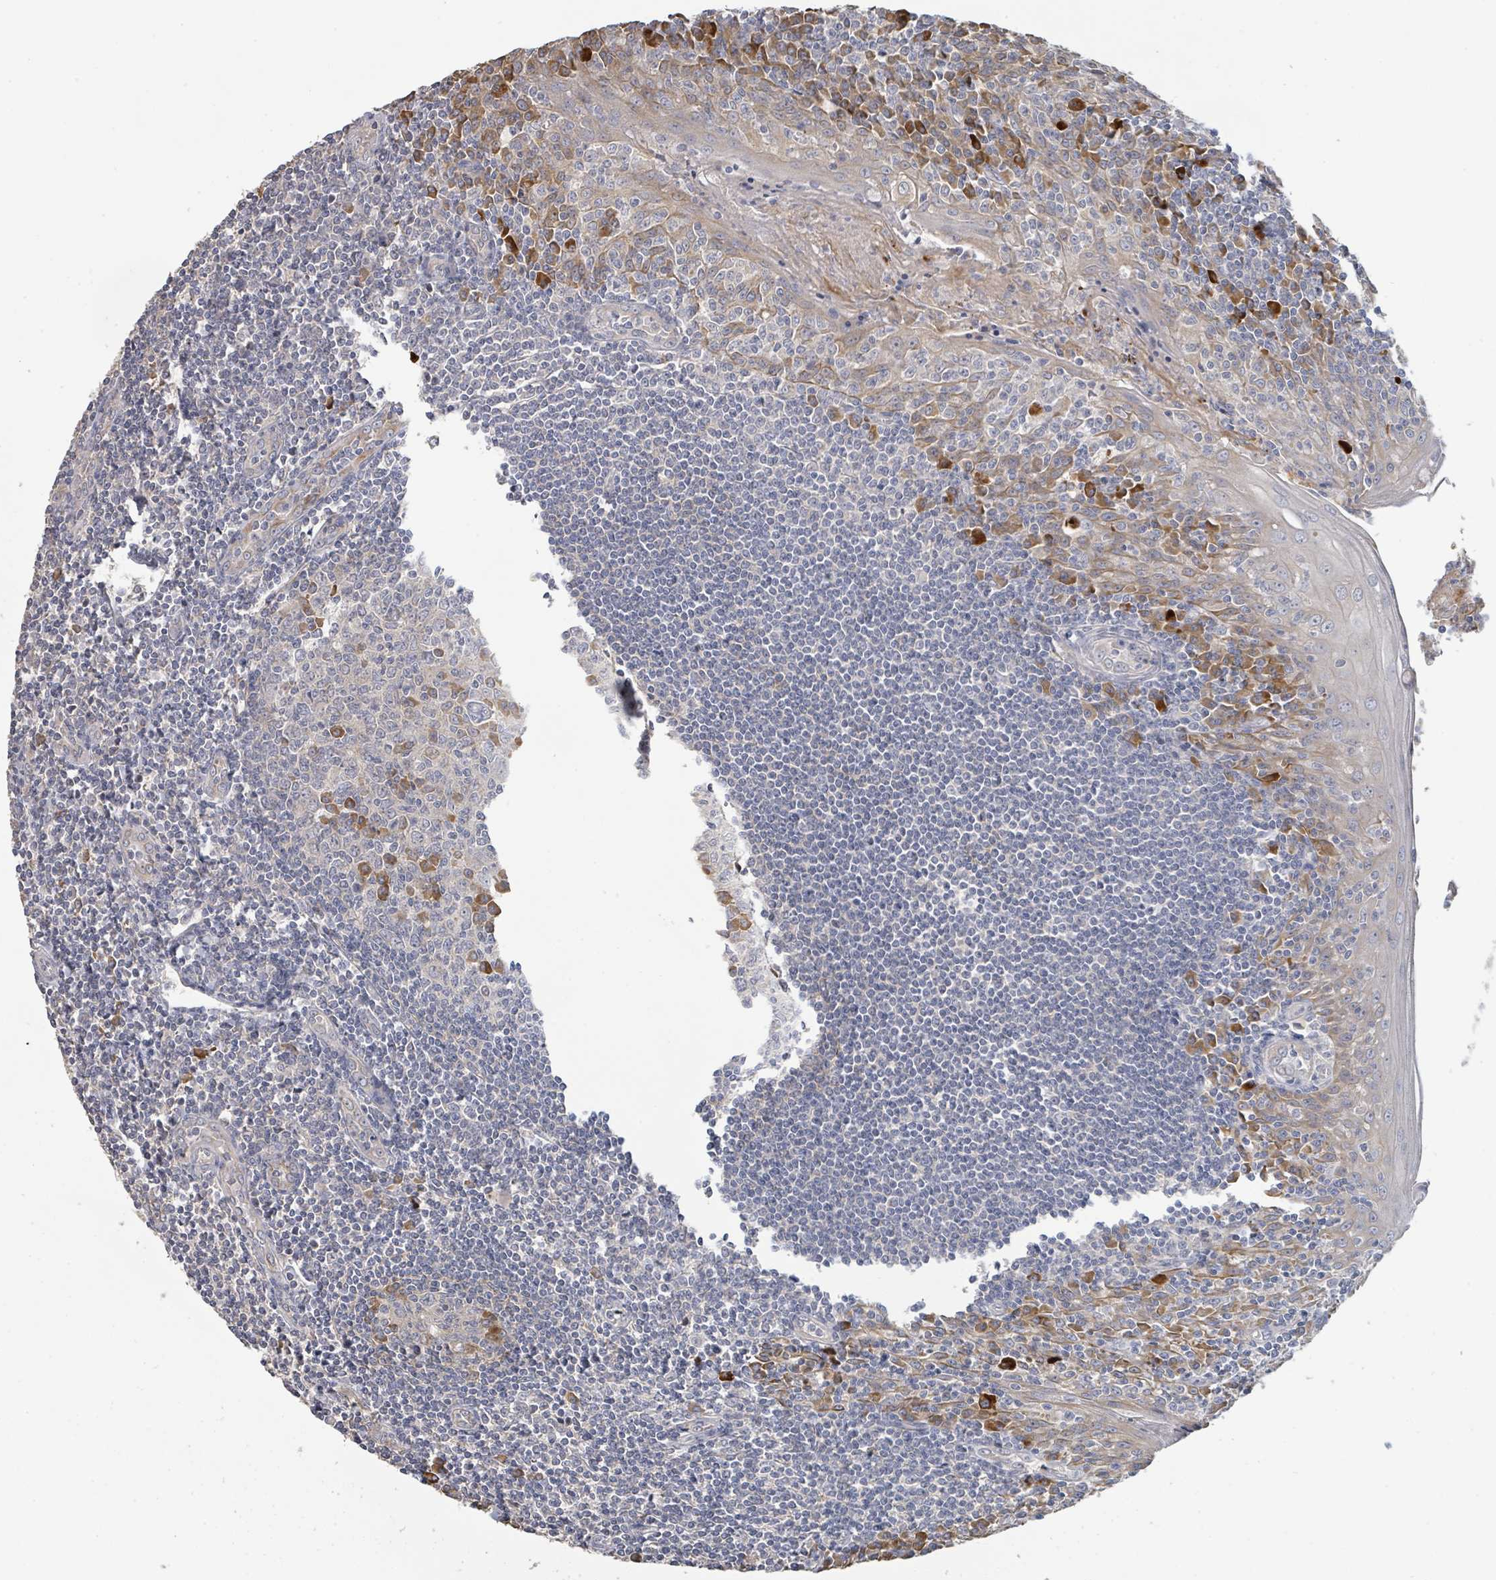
{"staining": {"intensity": "moderate", "quantity": "<25%", "location": "cytoplasmic/membranous"}, "tissue": "tonsil", "cell_type": "Germinal center cells", "image_type": "normal", "snomed": [{"axis": "morphology", "description": "Normal tissue, NOS"}, {"axis": "topography", "description": "Tonsil"}], "caption": "Immunohistochemical staining of unremarkable tonsil reveals moderate cytoplasmic/membranous protein expression in approximately <25% of germinal center cells. Nuclei are stained in blue.", "gene": "KCNS2", "patient": {"sex": "male", "age": 27}}